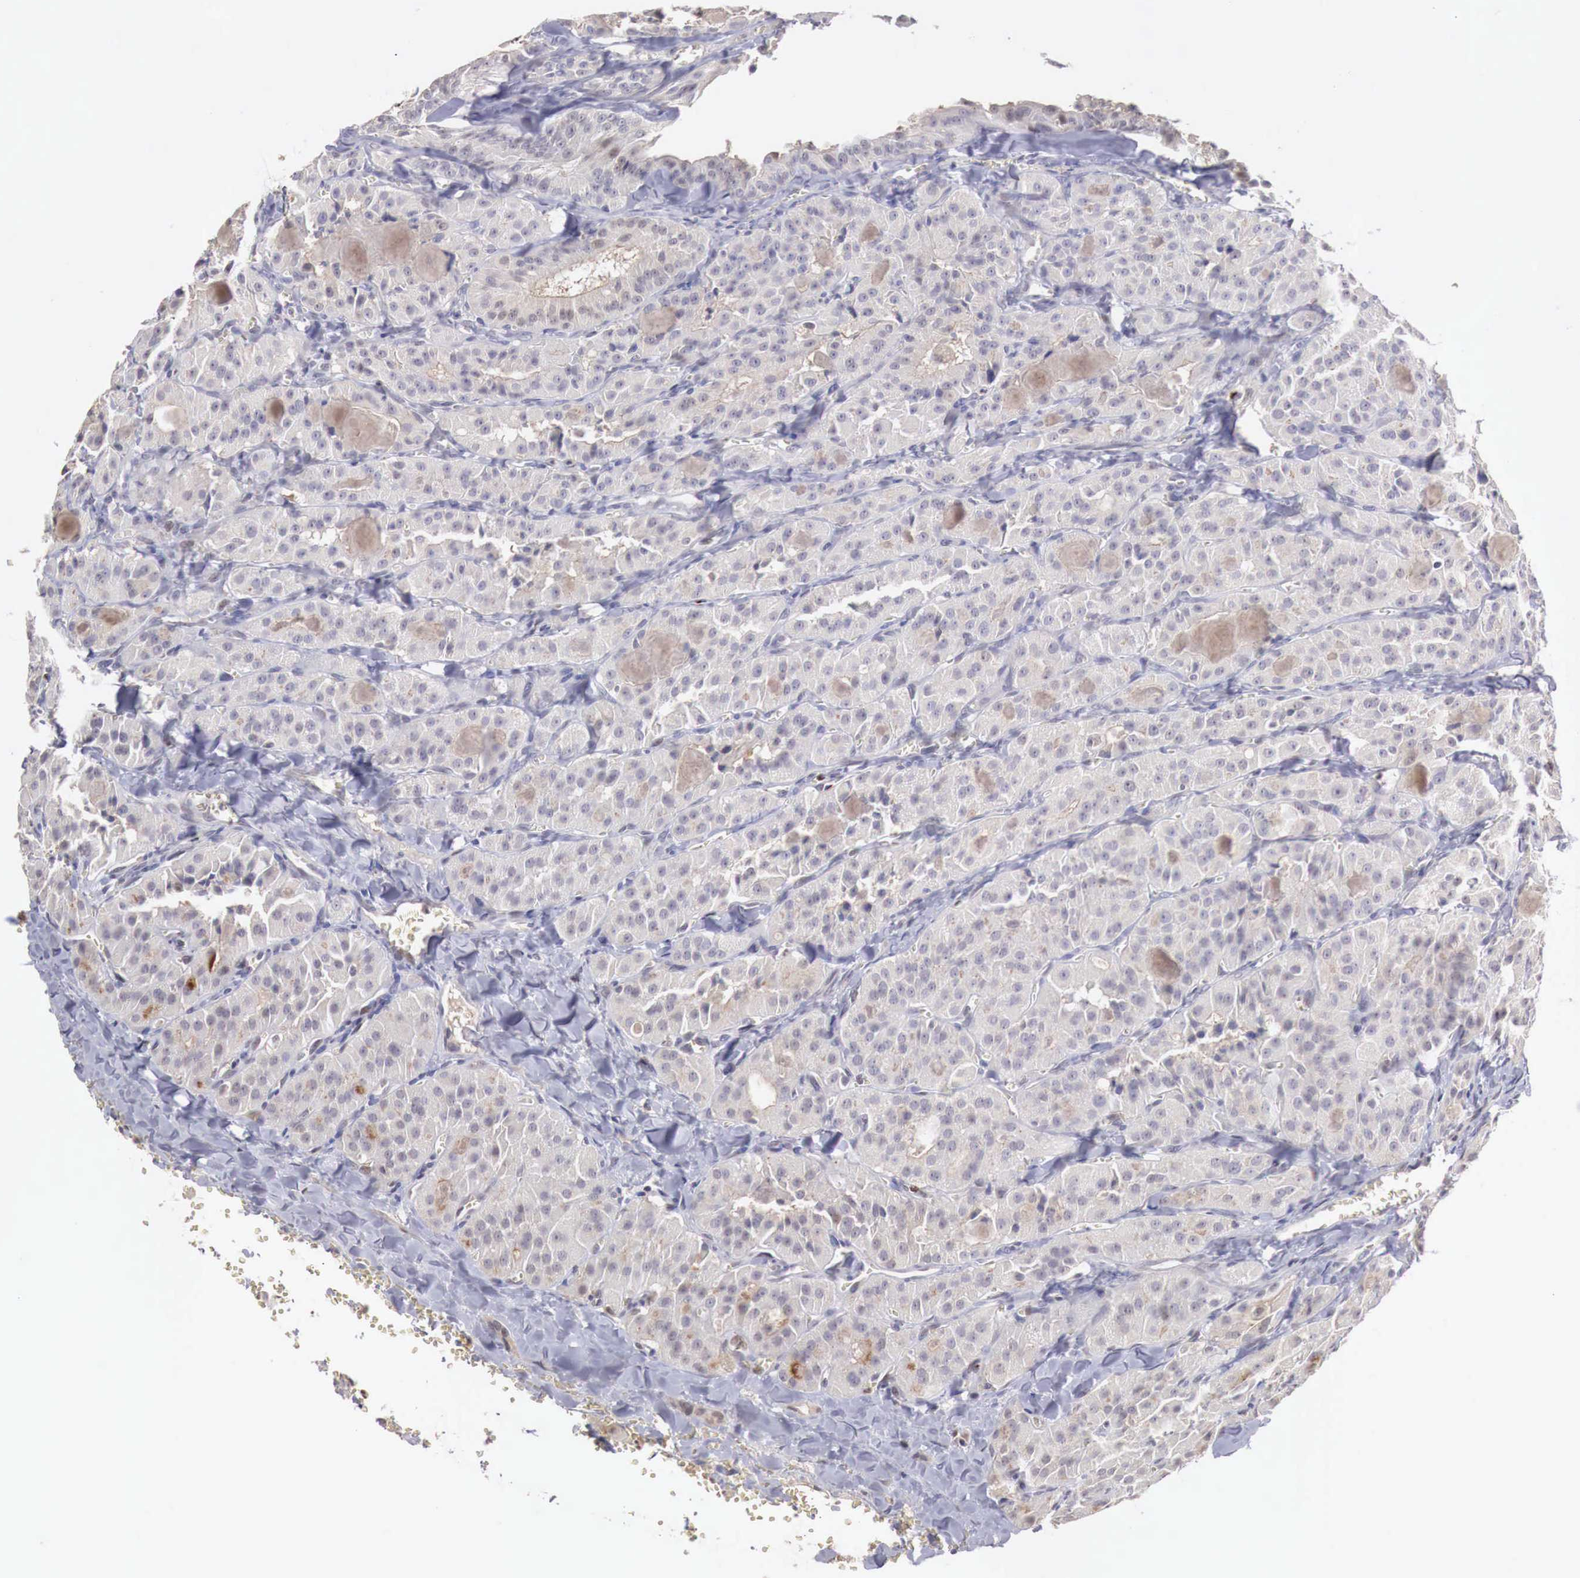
{"staining": {"intensity": "weak", "quantity": ">75%", "location": "cytoplasmic/membranous"}, "tissue": "thyroid cancer", "cell_type": "Tumor cells", "image_type": "cancer", "snomed": [{"axis": "morphology", "description": "Carcinoma, NOS"}, {"axis": "topography", "description": "Thyroid gland"}], "caption": "High-power microscopy captured an immunohistochemistry photomicrograph of thyroid cancer, revealing weak cytoplasmic/membranous expression in about >75% of tumor cells. The staining is performed using DAB brown chromogen to label protein expression. The nuclei are counter-stained blue using hematoxylin.", "gene": "TBC1D9", "patient": {"sex": "male", "age": 76}}